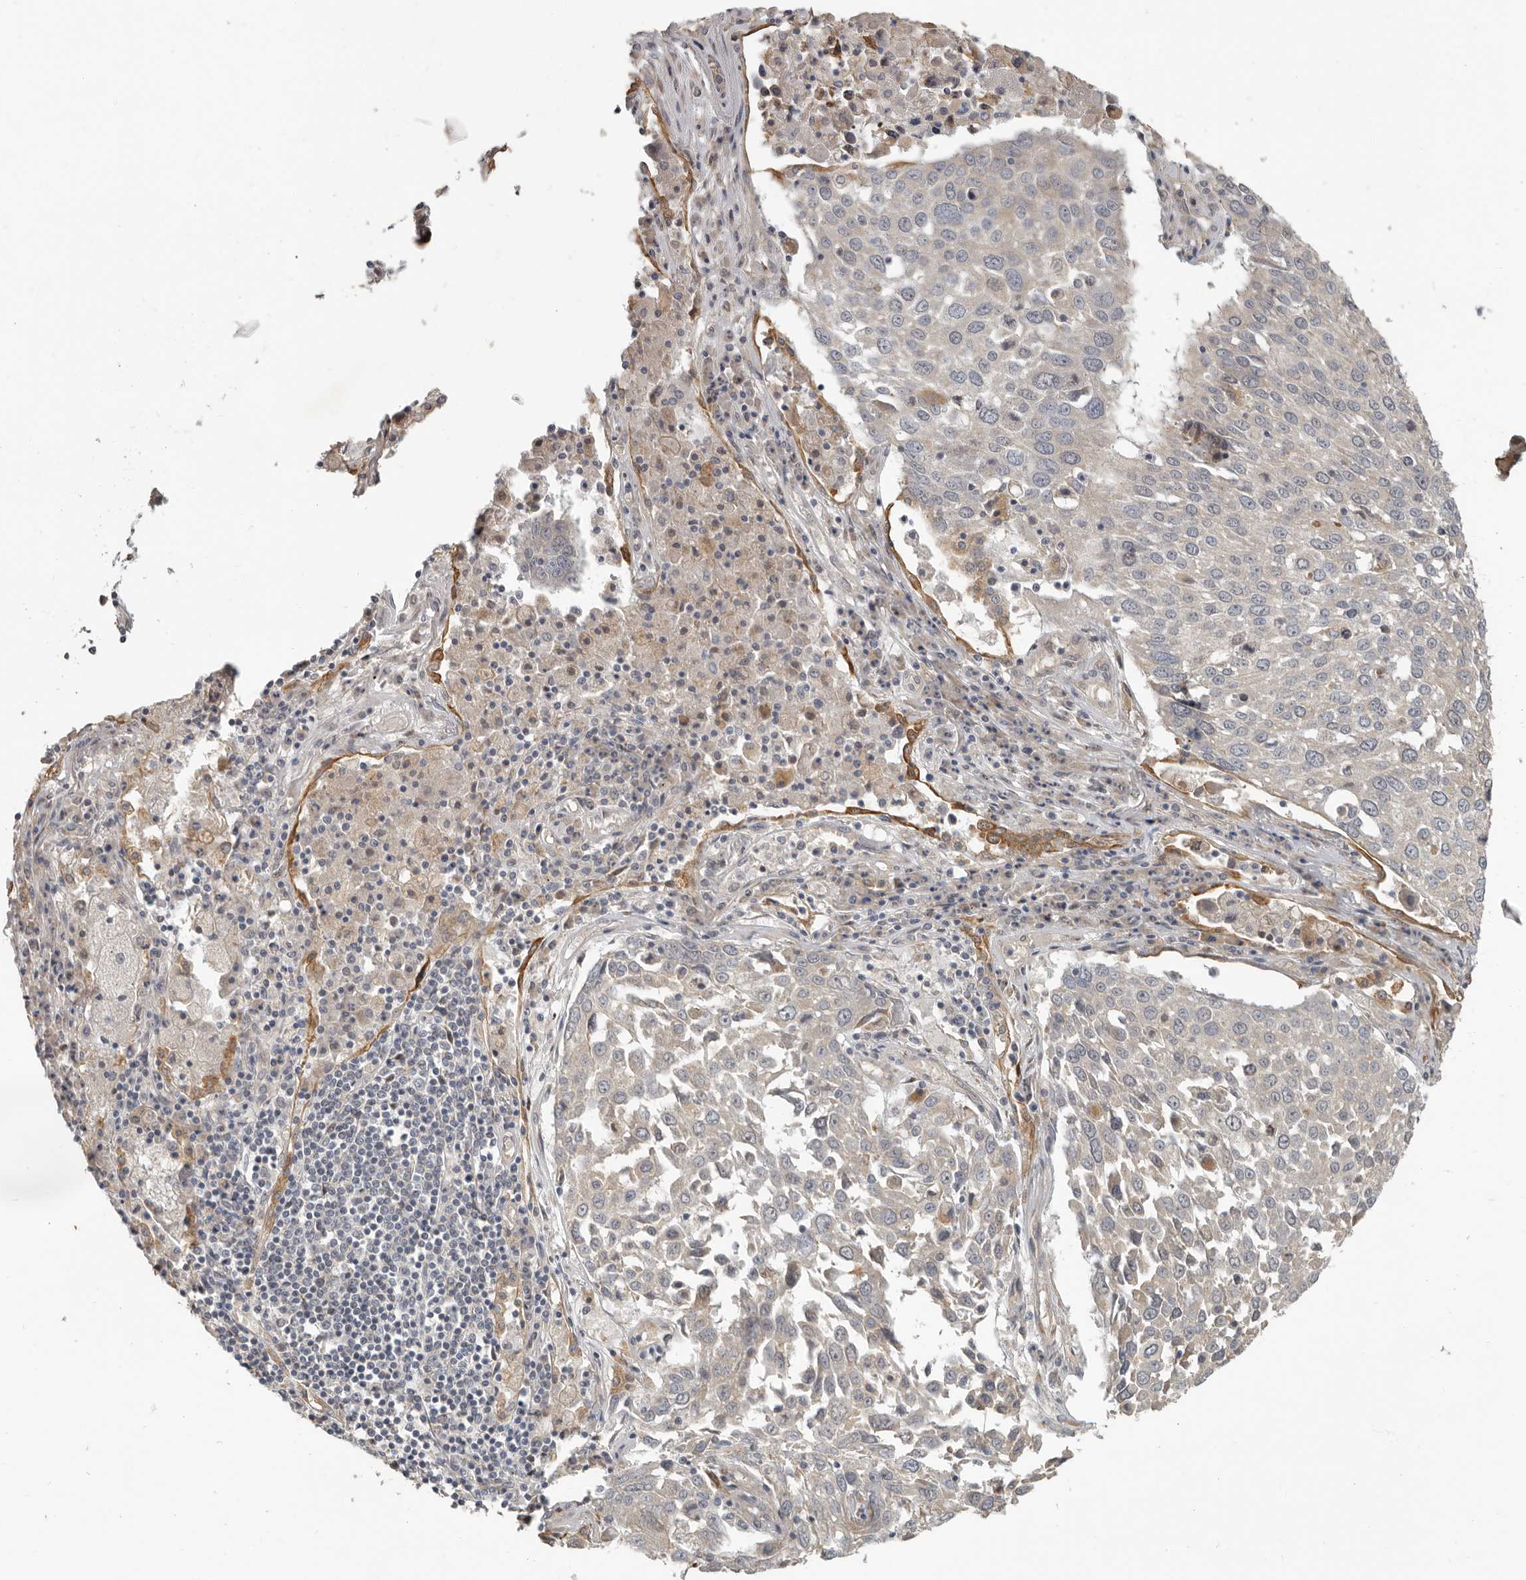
{"staining": {"intensity": "negative", "quantity": "none", "location": "none"}, "tissue": "lung cancer", "cell_type": "Tumor cells", "image_type": "cancer", "snomed": [{"axis": "morphology", "description": "Squamous cell carcinoma, NOS"}, {"axis": "topography", "description": "Lung"}], "caption": "Immunohistochemistry histopathology image of neoplastic tissue: lung squamous cell carcinoma stained with DAB (3,3'-diaminobenzidine) shows no significant protein expression in tumor cells.", "gene": "UNK", "patient": {"sex": "male", "age": 65}}